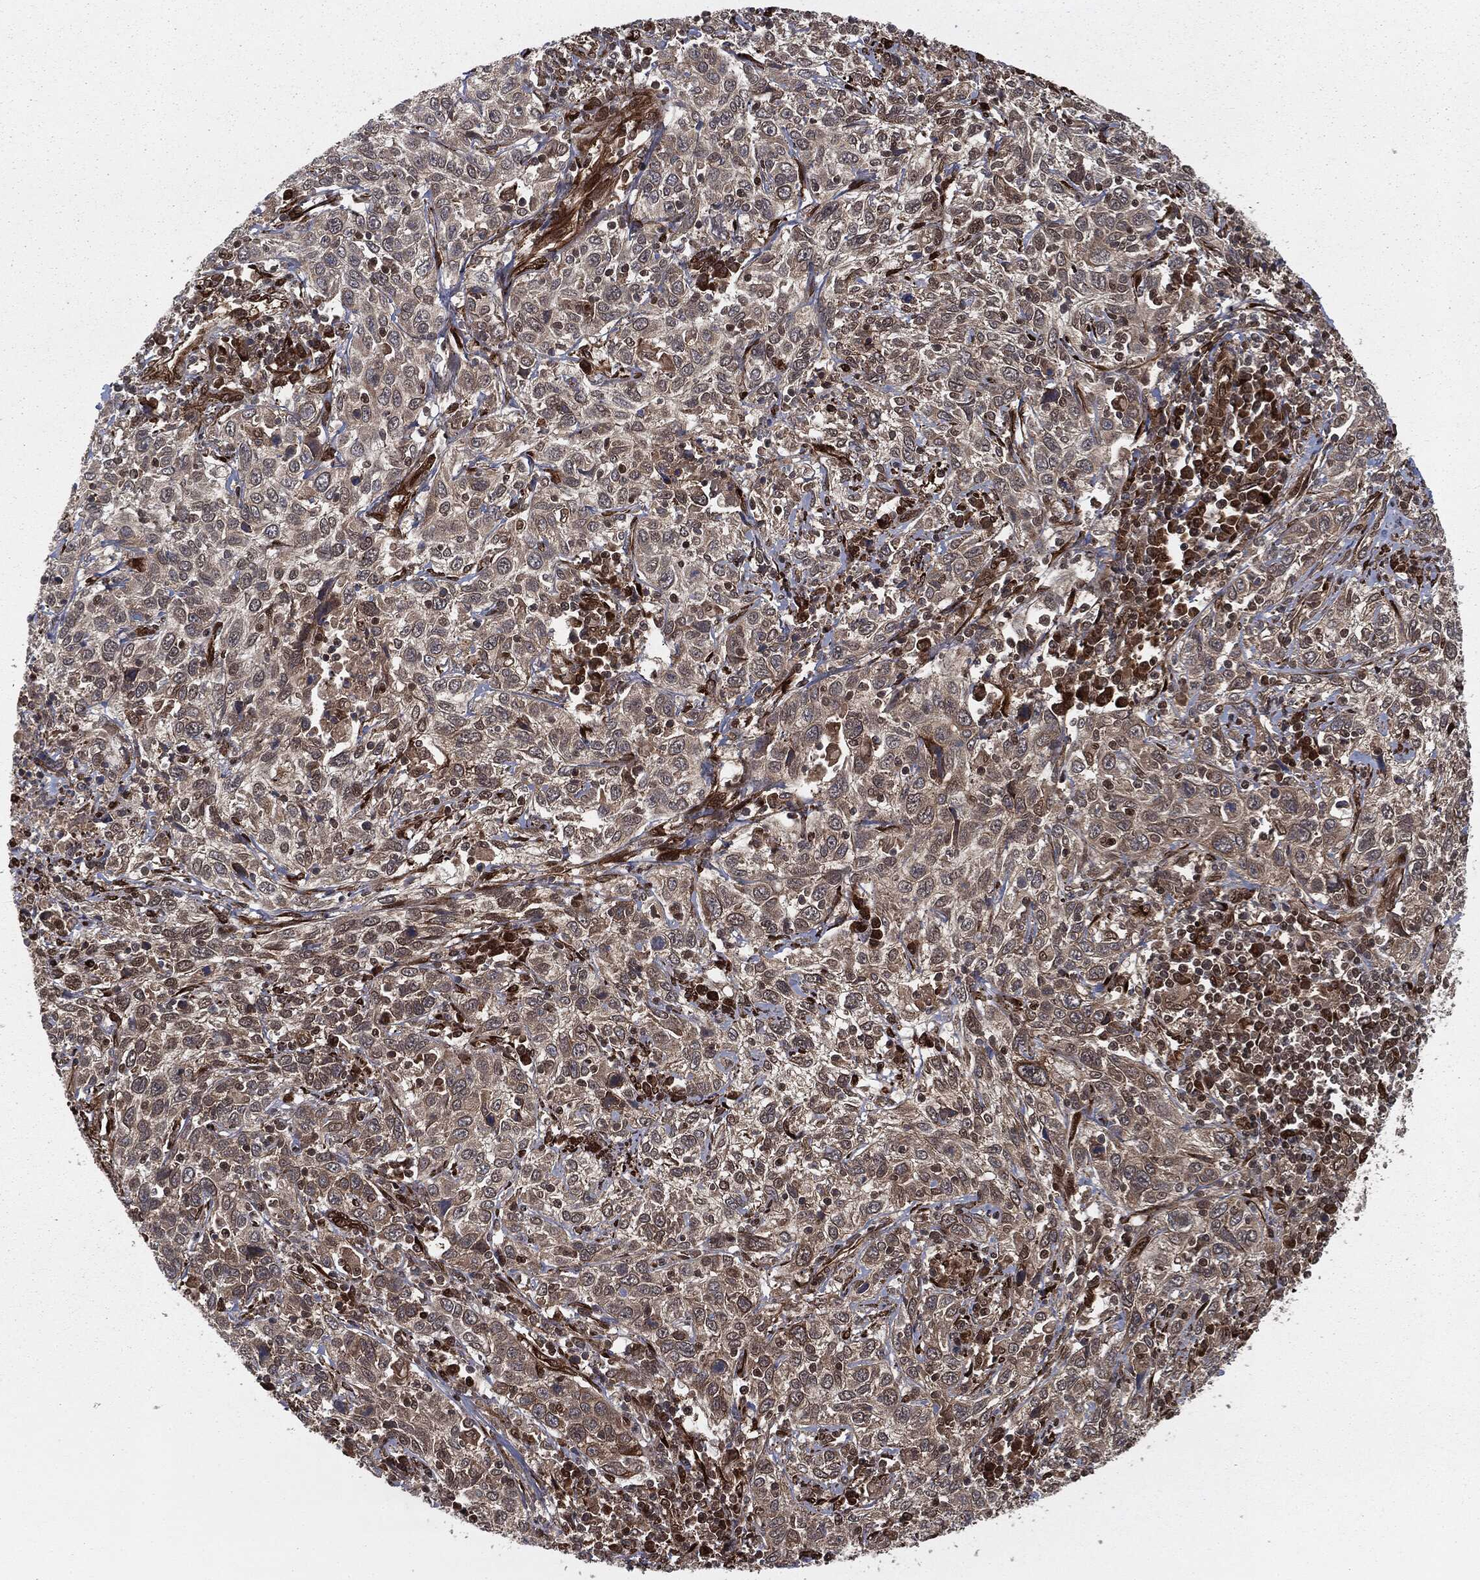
{"staining": {"intensity": "strong", "quantity": "<25%", "location": "cytoplasmic/membranous,nuclear"}, "tissue": "cervical cancer", "cell_type": "Tumor cells", "image_type": "cancer", "snomed": [{"axis": "morphology", "description": "Squamous cell carcinoma, NOS"}, {"axis": "topography", "description": "Cervix"}], "caption": "Protein expression by IHC demonstrates strong cytoplasmic/membranous and nuclear positivity in about <25% of tumor cells in cervical cancer.", "gene": "RANBP9", "patient": {"sex": "female", "age": 46}}